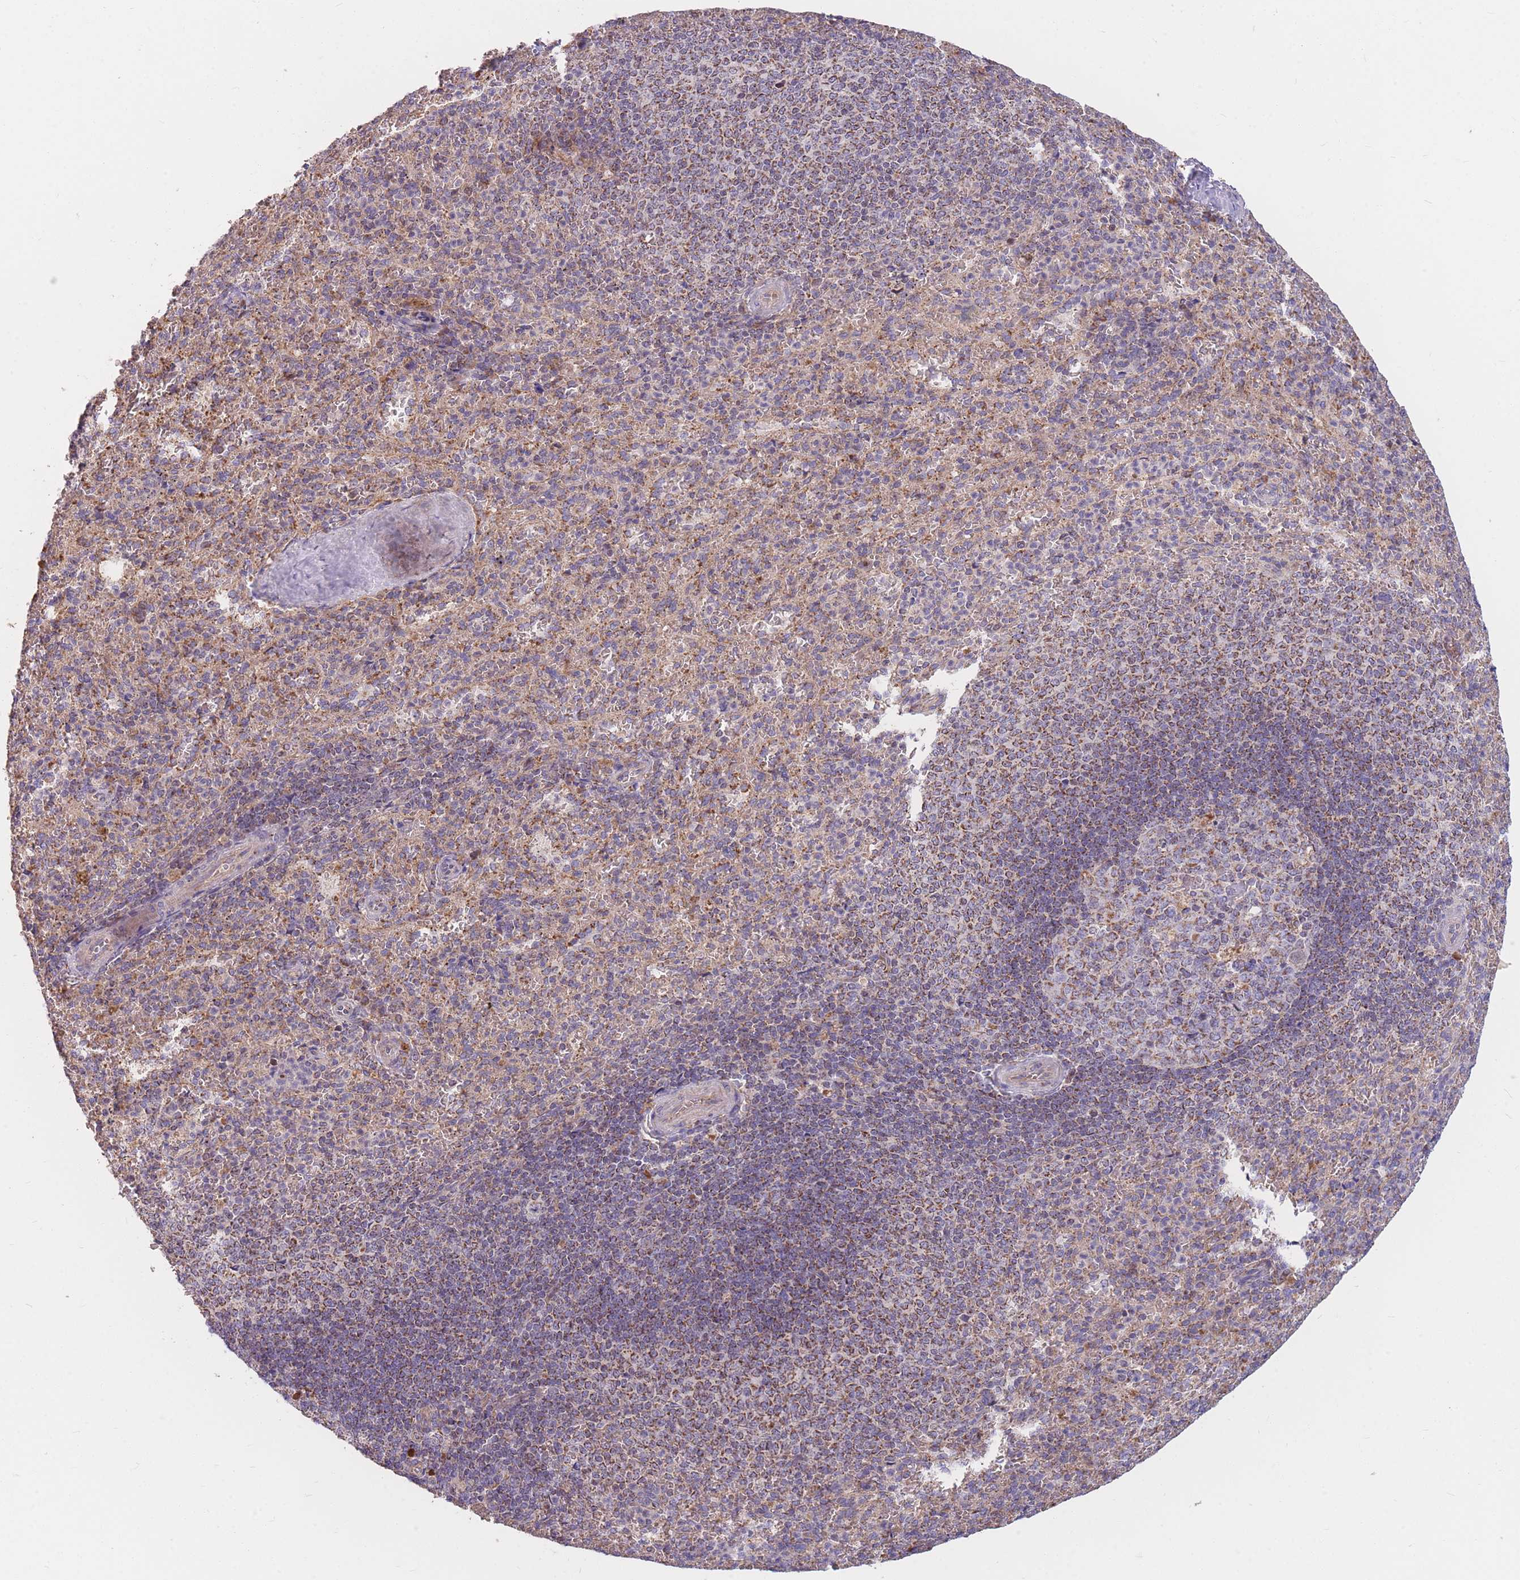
{"staining": {"intensity": "moderate", "quantity": "<25%", "location": "cytoplasmic/membranous"}, "tissue": "spleen", "cell_type": "Cells in red pulp", "image_type": "normal", "snomed": [{"axis": "morphology", "description": "Normal tissue, NOS"}, {"axis": "topography", "description": "Spleen"}], "caption": "Protein expression analysis of benign spleen exhibits moderate cytoplasmic/membranous expression in approximately <25% of cells in red pulp. Nuclei are stained in blue.", "gene": "PTPMT1", "patient": {"sex": "female", "age": 21}}